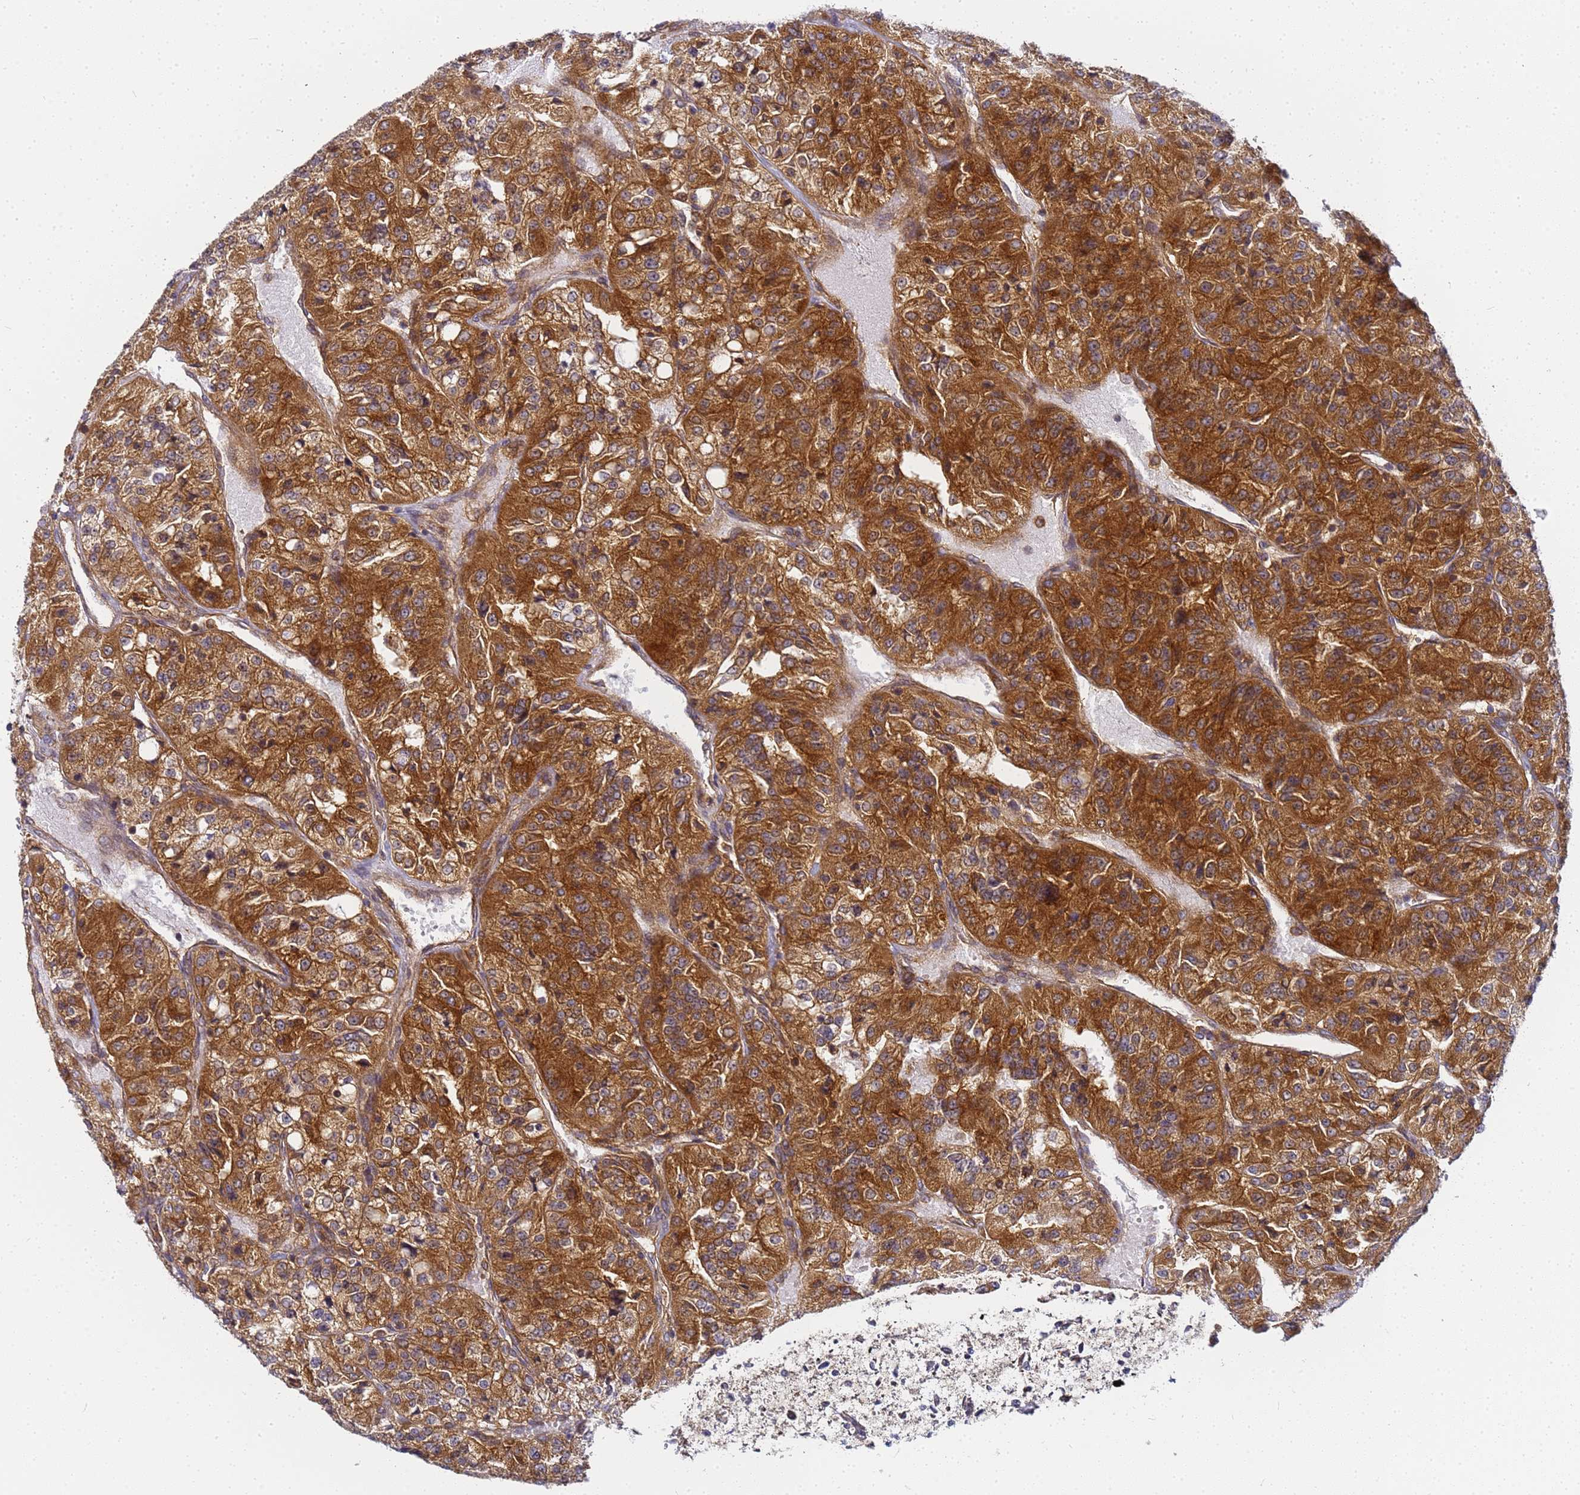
{"staining": {"intensity": "strong", "quantity": ">75%", "location": "cytoplasmic/membranous"}, "tissue": "renal cancer", "cell_type": "Tumor cells", "image_type": "cancer", "snomed": [{"axis": "morphology", "description": "Adenocarcinoma, NOS"}, {"axis": "topography", "description": "Kidney"}], "caption": "This photomicrograph demonstrates immunohistochemistry (IHC) staining of human renal cancer (adenocarcinoma), with high strong cytoplasmic/membranous positivity in about >75% of tumor cells.", "gene": "CHM", "patient": {"sex": "female", "age": 63}}